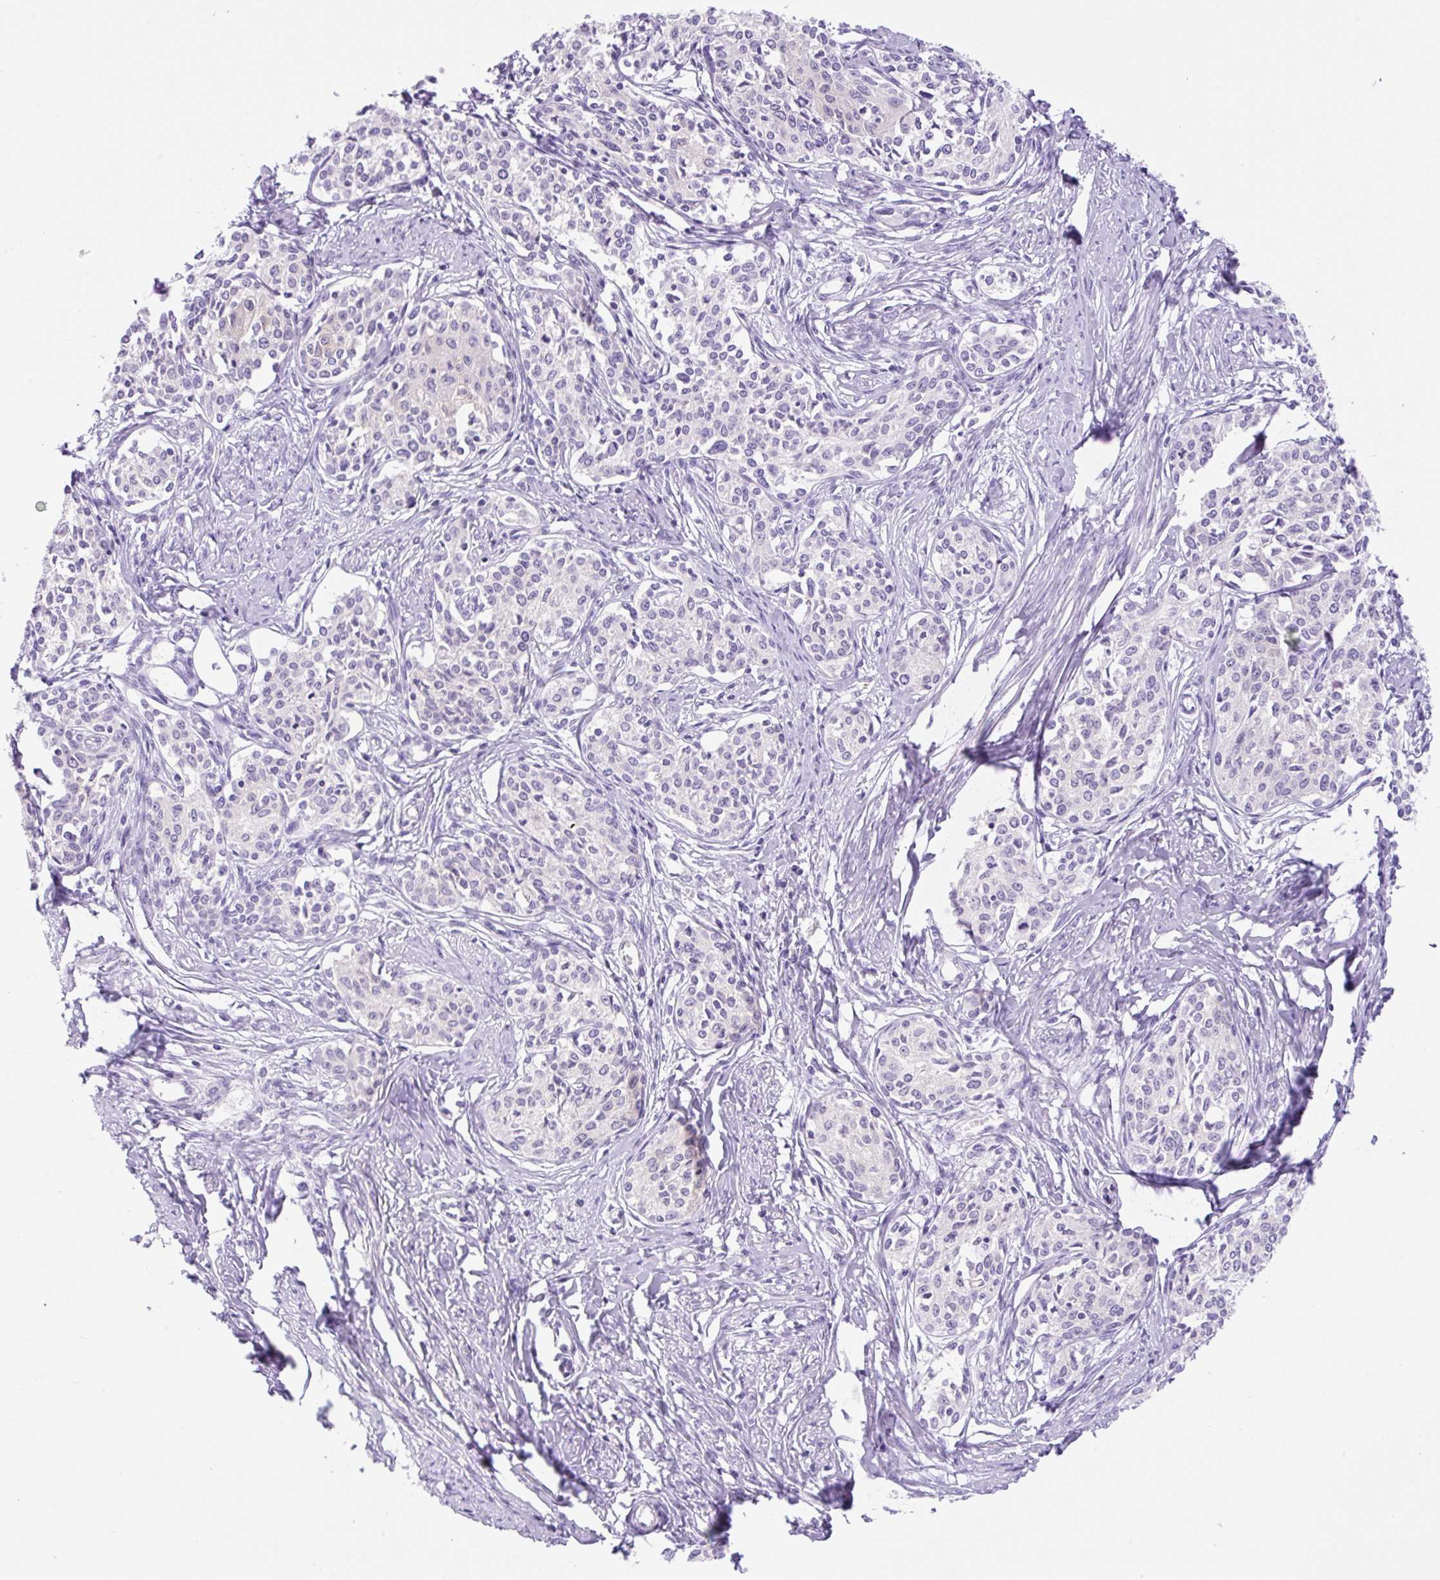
{"staining": {"intensity": "negative", "quantity": "none", "location": "none"}, "tissue": "cervical cancer", "cell_type": "Tumor cells", "image_type": "cancer", "snomed": [{"axis": "morphology", "description": "Squamous cell carcinoma, NOS"}, {"axis": "morphology", "description": "Adenocarcinoma, NOS"}, {"axis": "topography", "description": "Cervix"}], "caption": "An image of cervical squamous cell carcinoma stained for a protein demonstrates no brown staining in tumor cells.", "gene": "CAMK2B", "patient": {"sex": "female", "age": 52}}